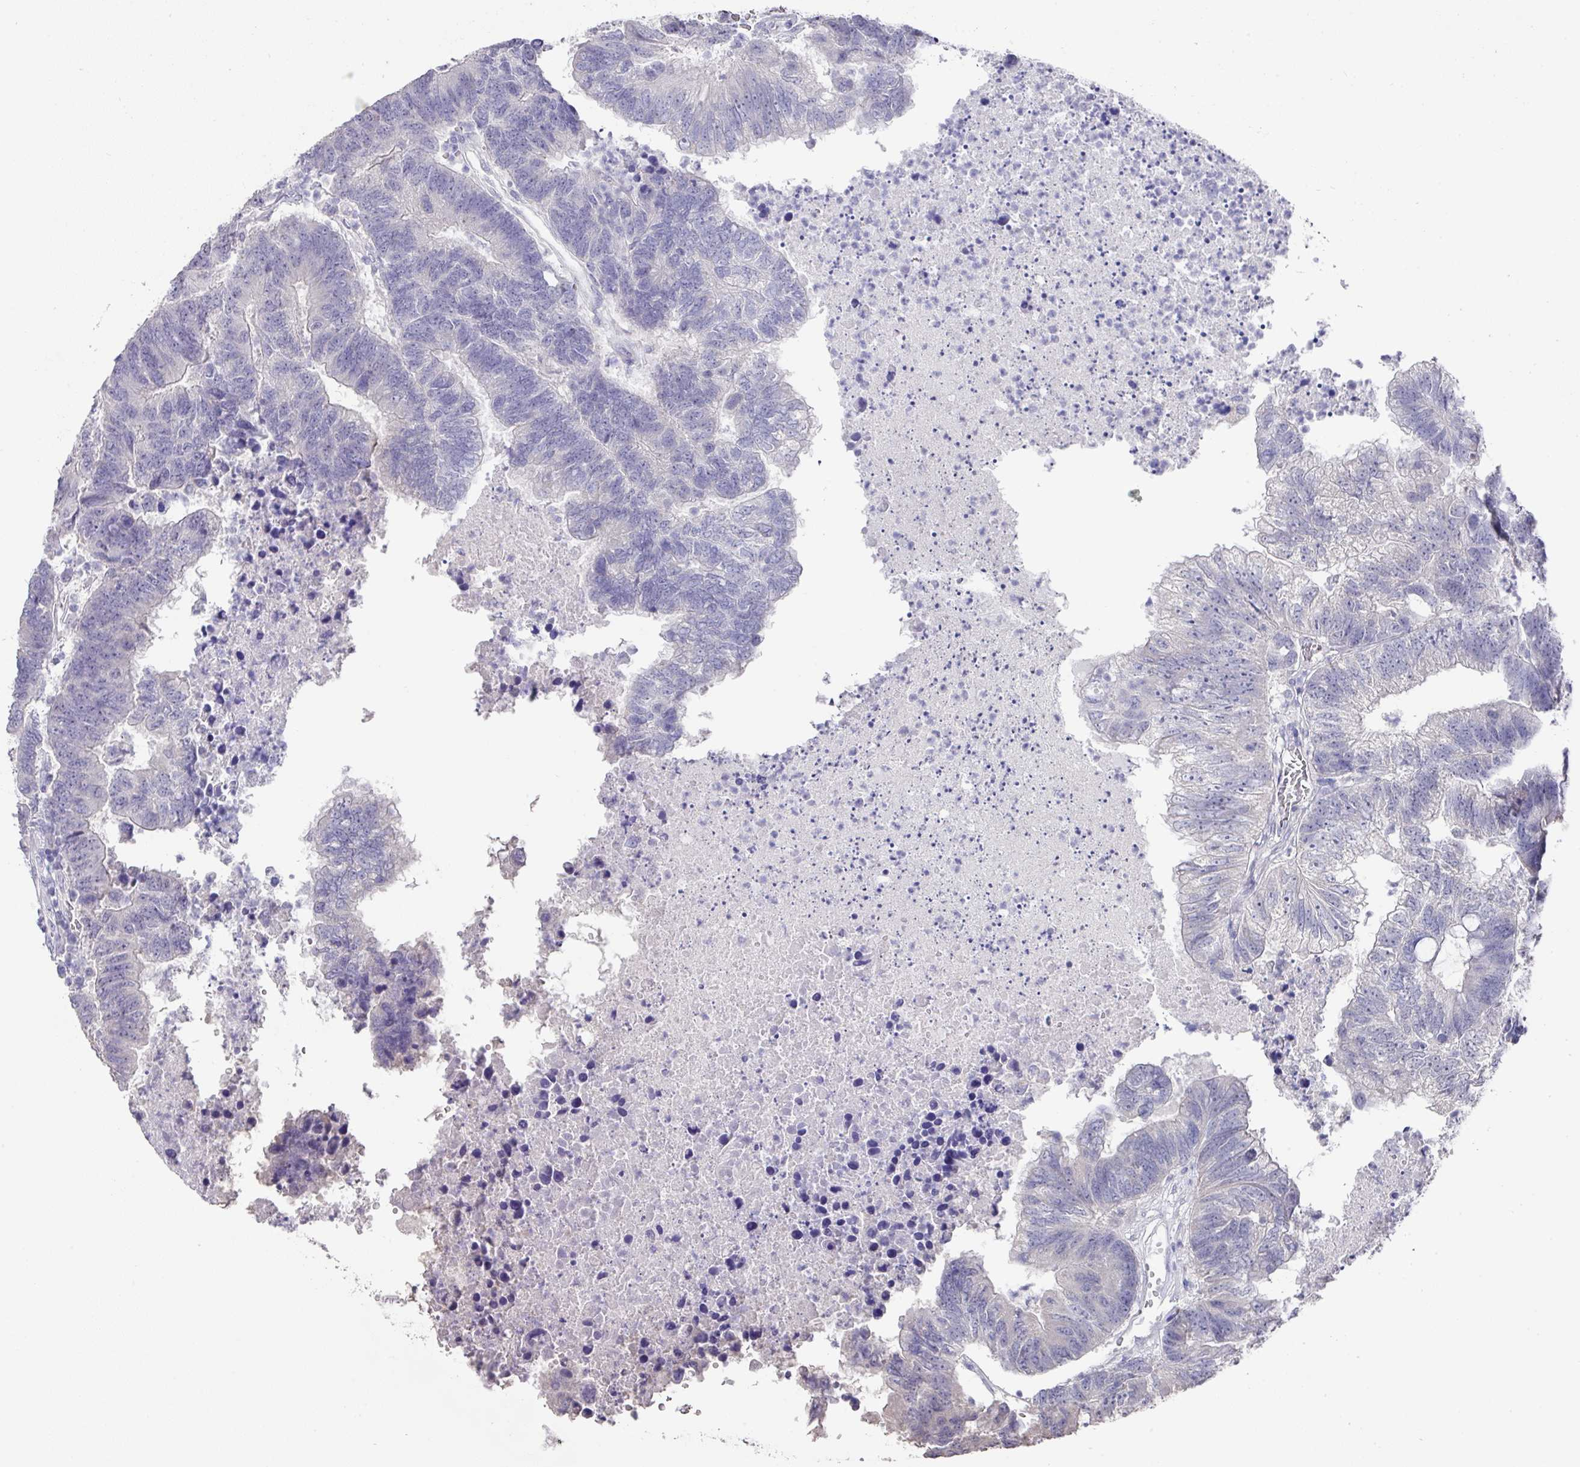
{"staining": {"intensity": "negative", "quantity": "none", "location": "none"}, "tissue": "colorectal cancer", "cell_type": "Tumor cells", "image_type": "cancer", "snomed": [{"axis": "morphology", "description": "Adenocarcinoma, NOS"}, {"axis": "topography", "description": "Colon"}], "caption": "Protein analysis of colorectal cancer displays no significant positivity in tumor cells.", "gene": "DAZL", "patient": {"sex": "female", "age": 48}}